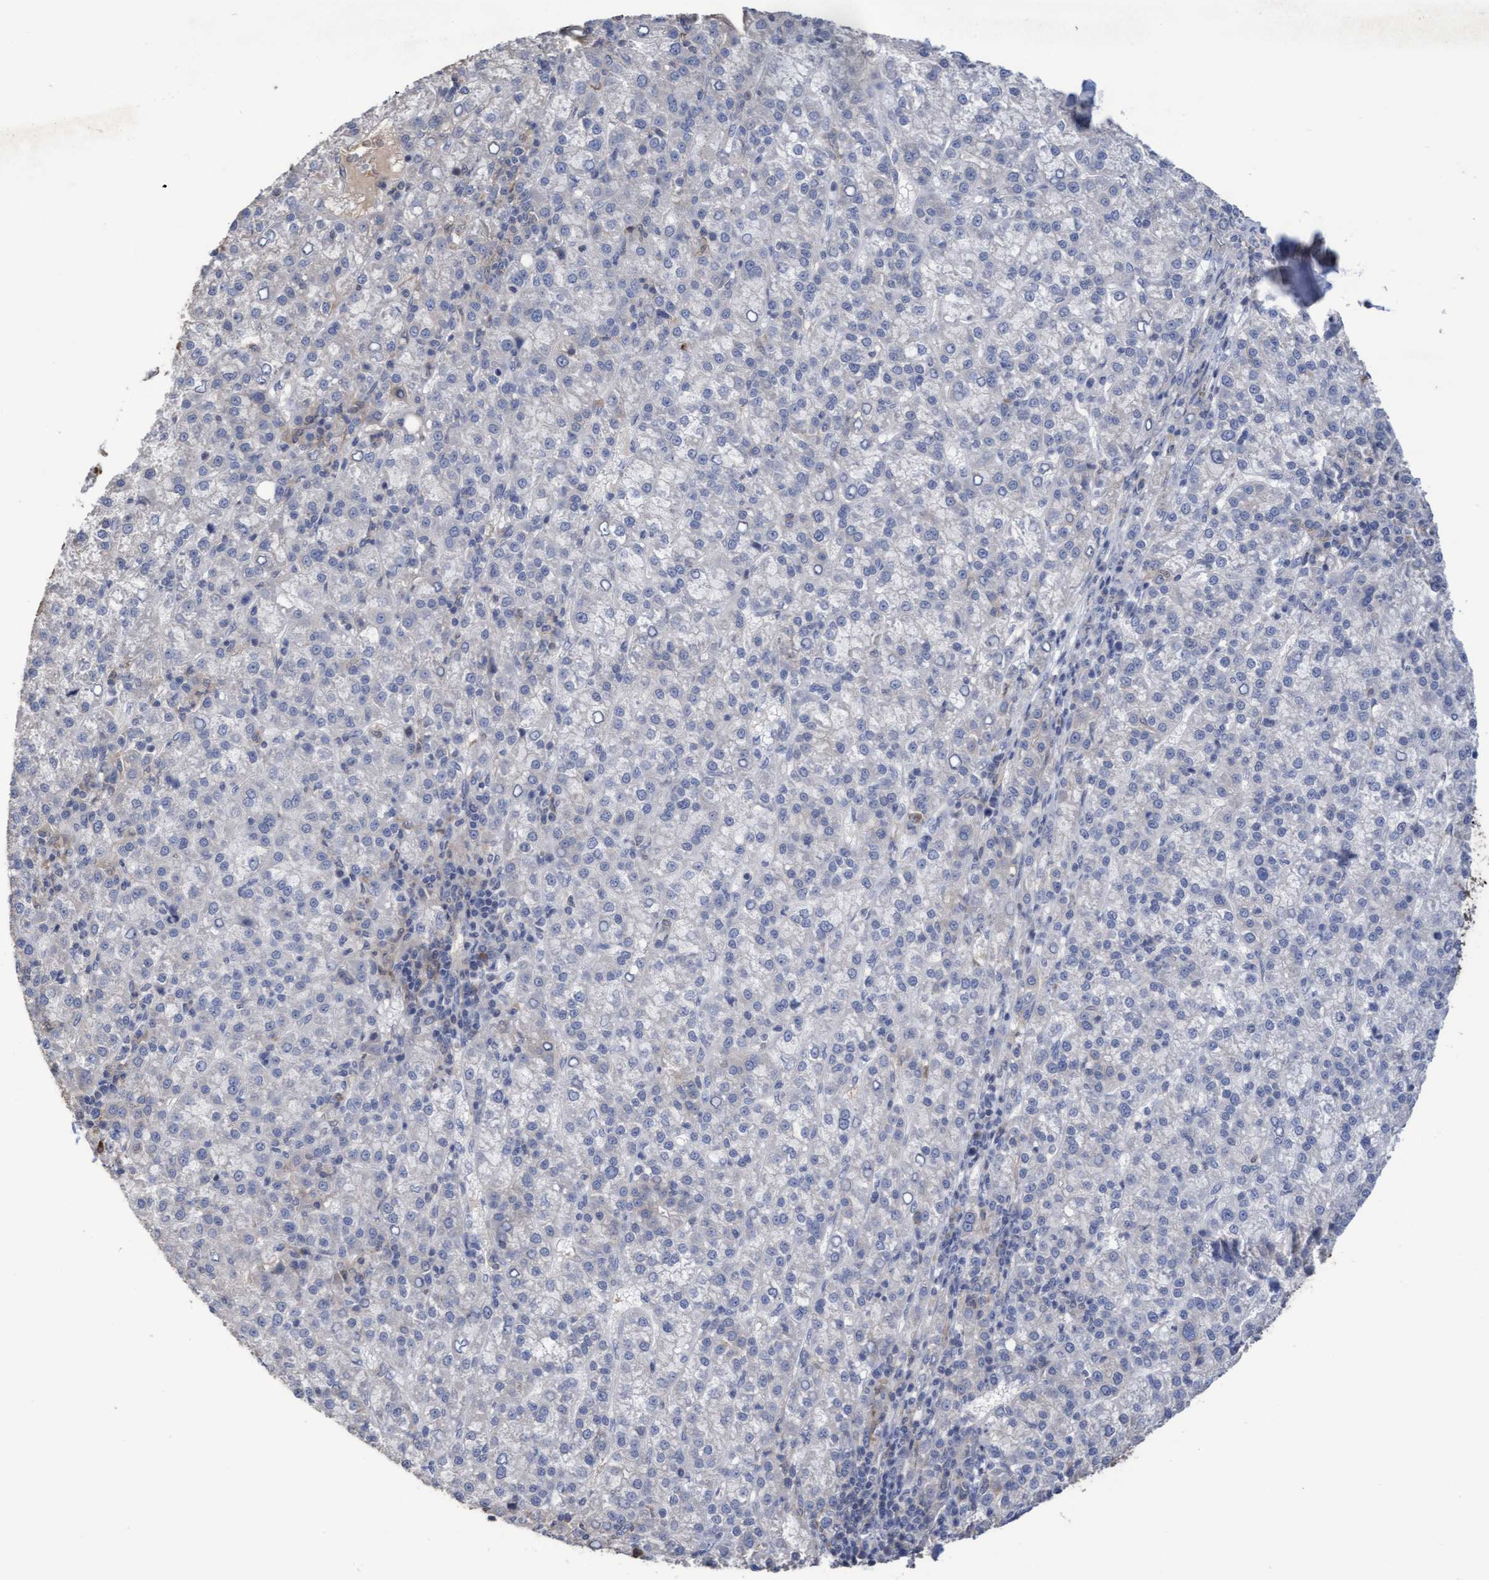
{"staining": {"intensity": "negative", "quantity": "none", "location": "none"}, "tissue": "liver cancer", "cell_type": "Tumor cells", "image_type": "cancer", "snomed": [{"axis": "morphology", "description": "Carcinoma, Hepatocellular, NOS"}, {"axis": "topography", "description": "Liver"}], "caption": "The image shows no significant positivity in tumor cells of liver cancer.", "gene": "KRT24", "patient": {"sex": "female", "age": 58}}